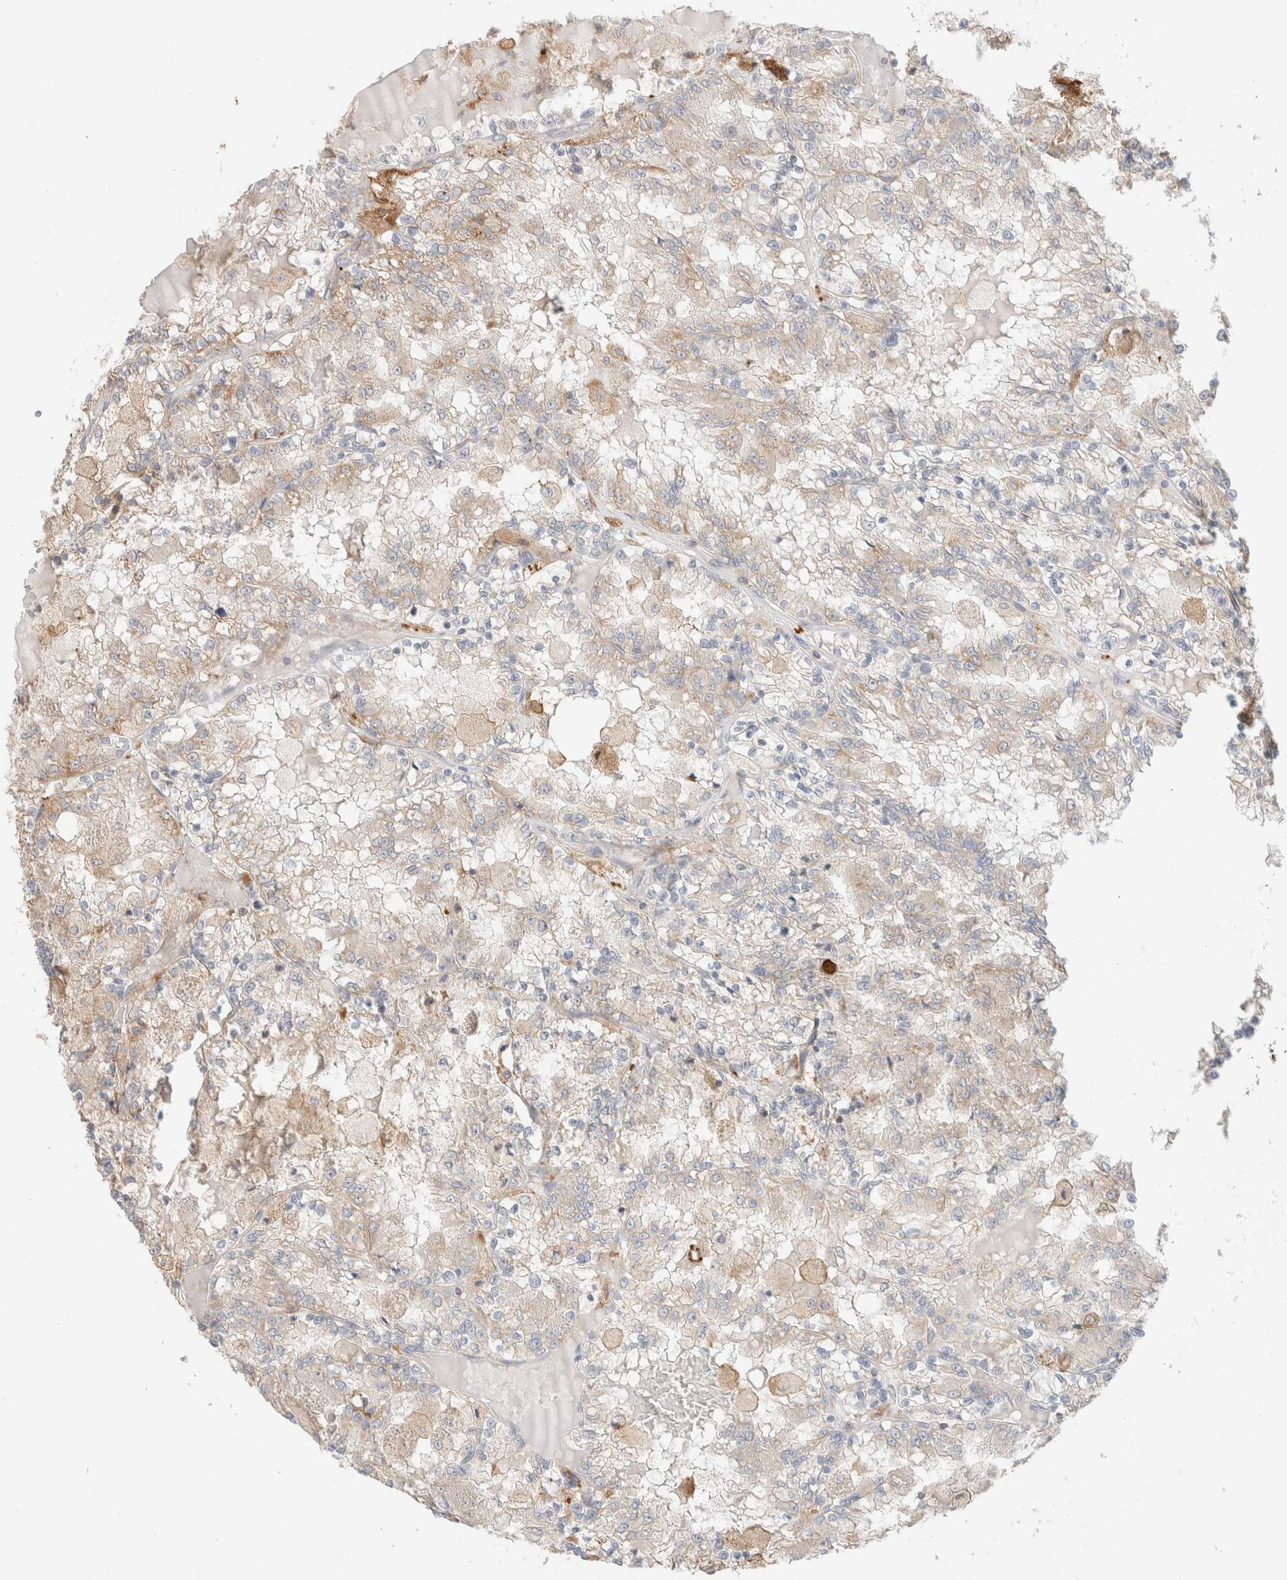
{"staining": {"intensity": "moderate", "quantity": "<25%", "location": "cytoplasmic/membranous"}, "tissue": "renal cancer", "cell_type": "Tumor cells", "image_type": "cancer", "snomed": [{"axis": "morphology", "description": "Adenocarcinoma, NOS"}, {"axis": "topography", "description": "Kidney"}], "caption": "Approximately <25% of tumor cells in renal cancer (adenocarcinoma) demonstrate moderate cytoplasmic/membranous protein staining as visualized by brown immunohistochemical staining.", "gene": "MRM3", "patient": {"sex": "female", "age": 56}}